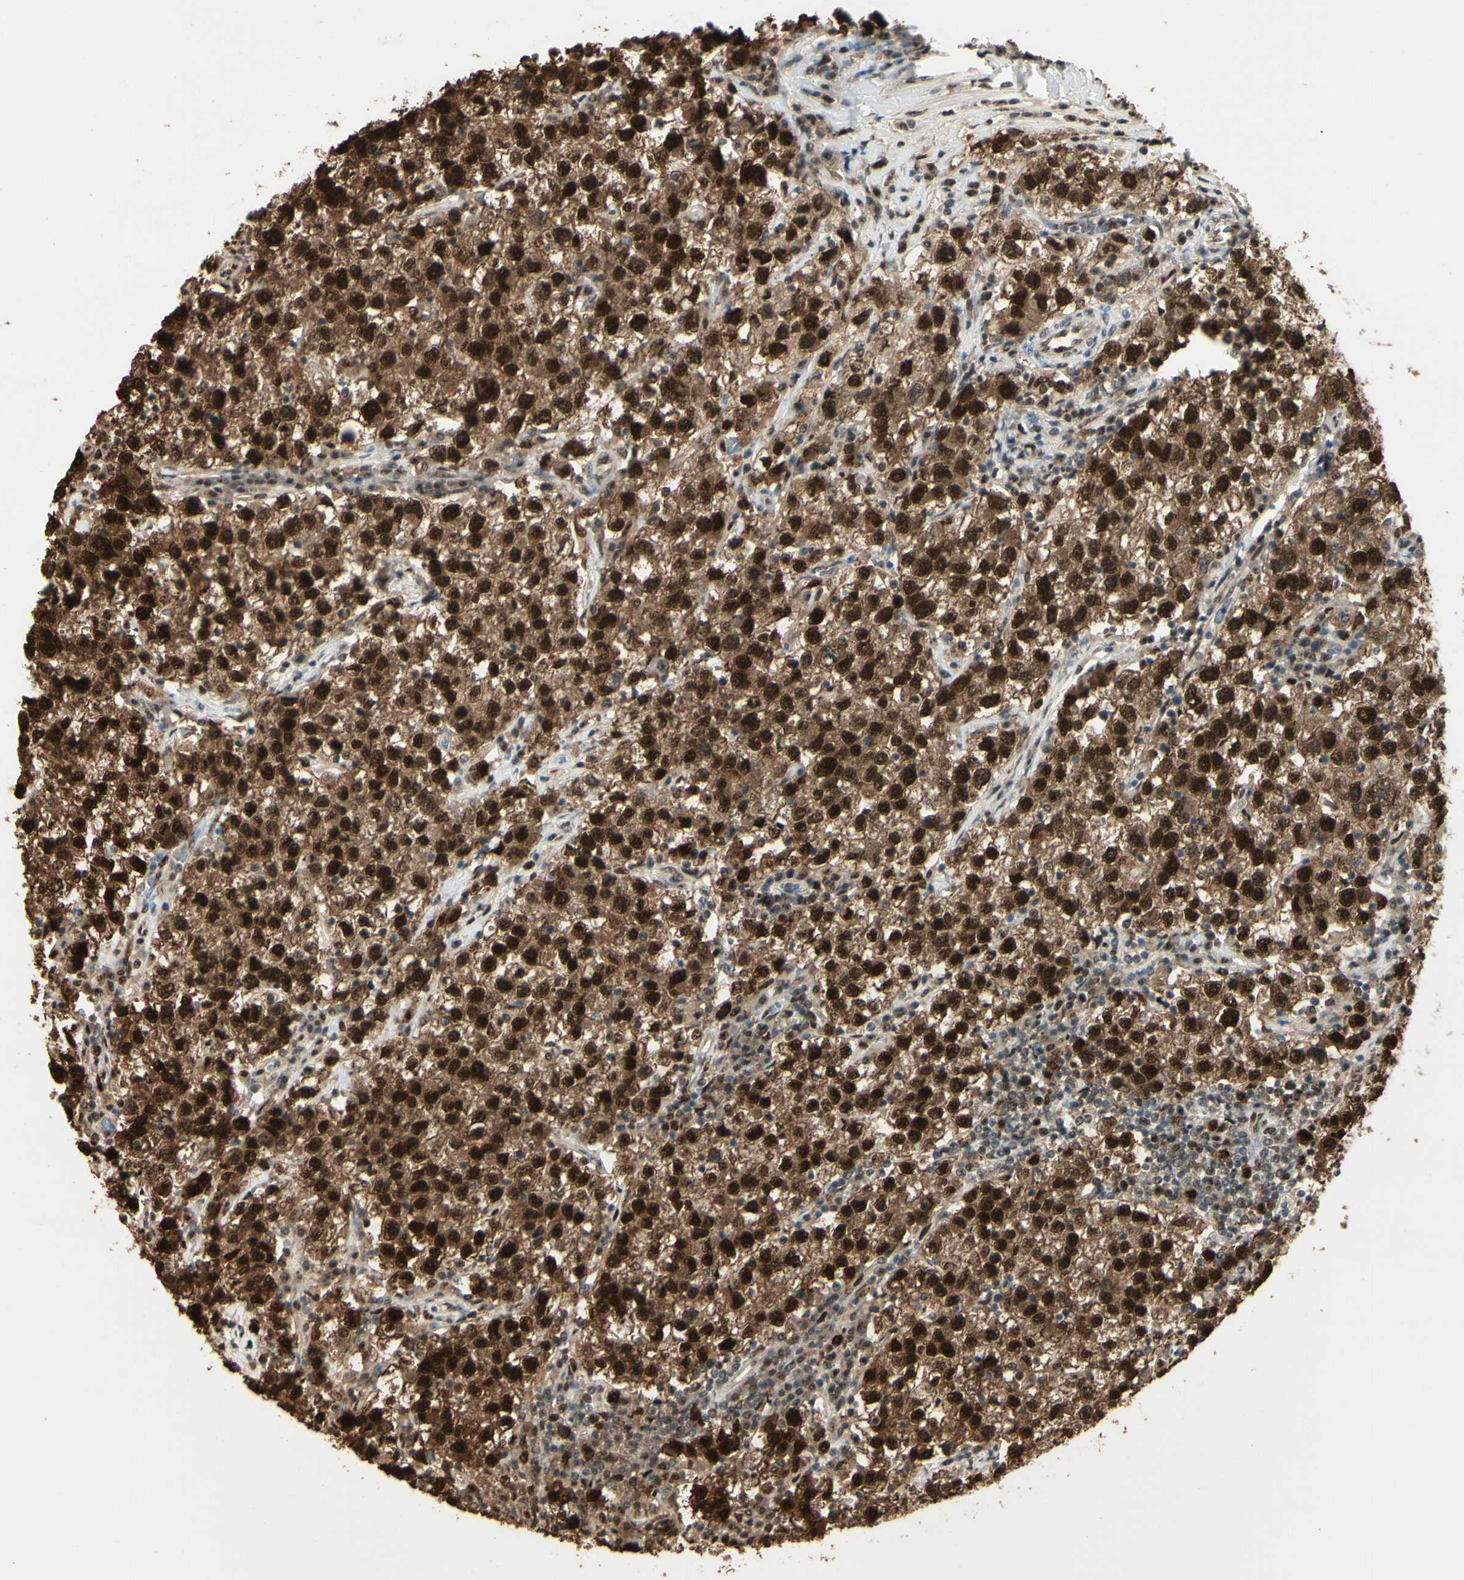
{"staining": {"intensity": "strong", "quantity": ">75%", "location": "cytoplasmic/membranous,nuclear"}, "tissue": "testis cancer", "cell_type": "Tumor cells", "image_type": "cancer", "snomed": [{"axis": "morphology", "description": "Seminoma, NOS"}, {"axis": "topography", "description": "Testis"}], "caption": "Human testis seminoma stained for a protein (brown) exhibits strong cytoplasmic/membranous and nuclear positive positivity in about >75% of tumor cells.", "gene": "HSF1", "patient": {"sex": "male", "age": 22}}